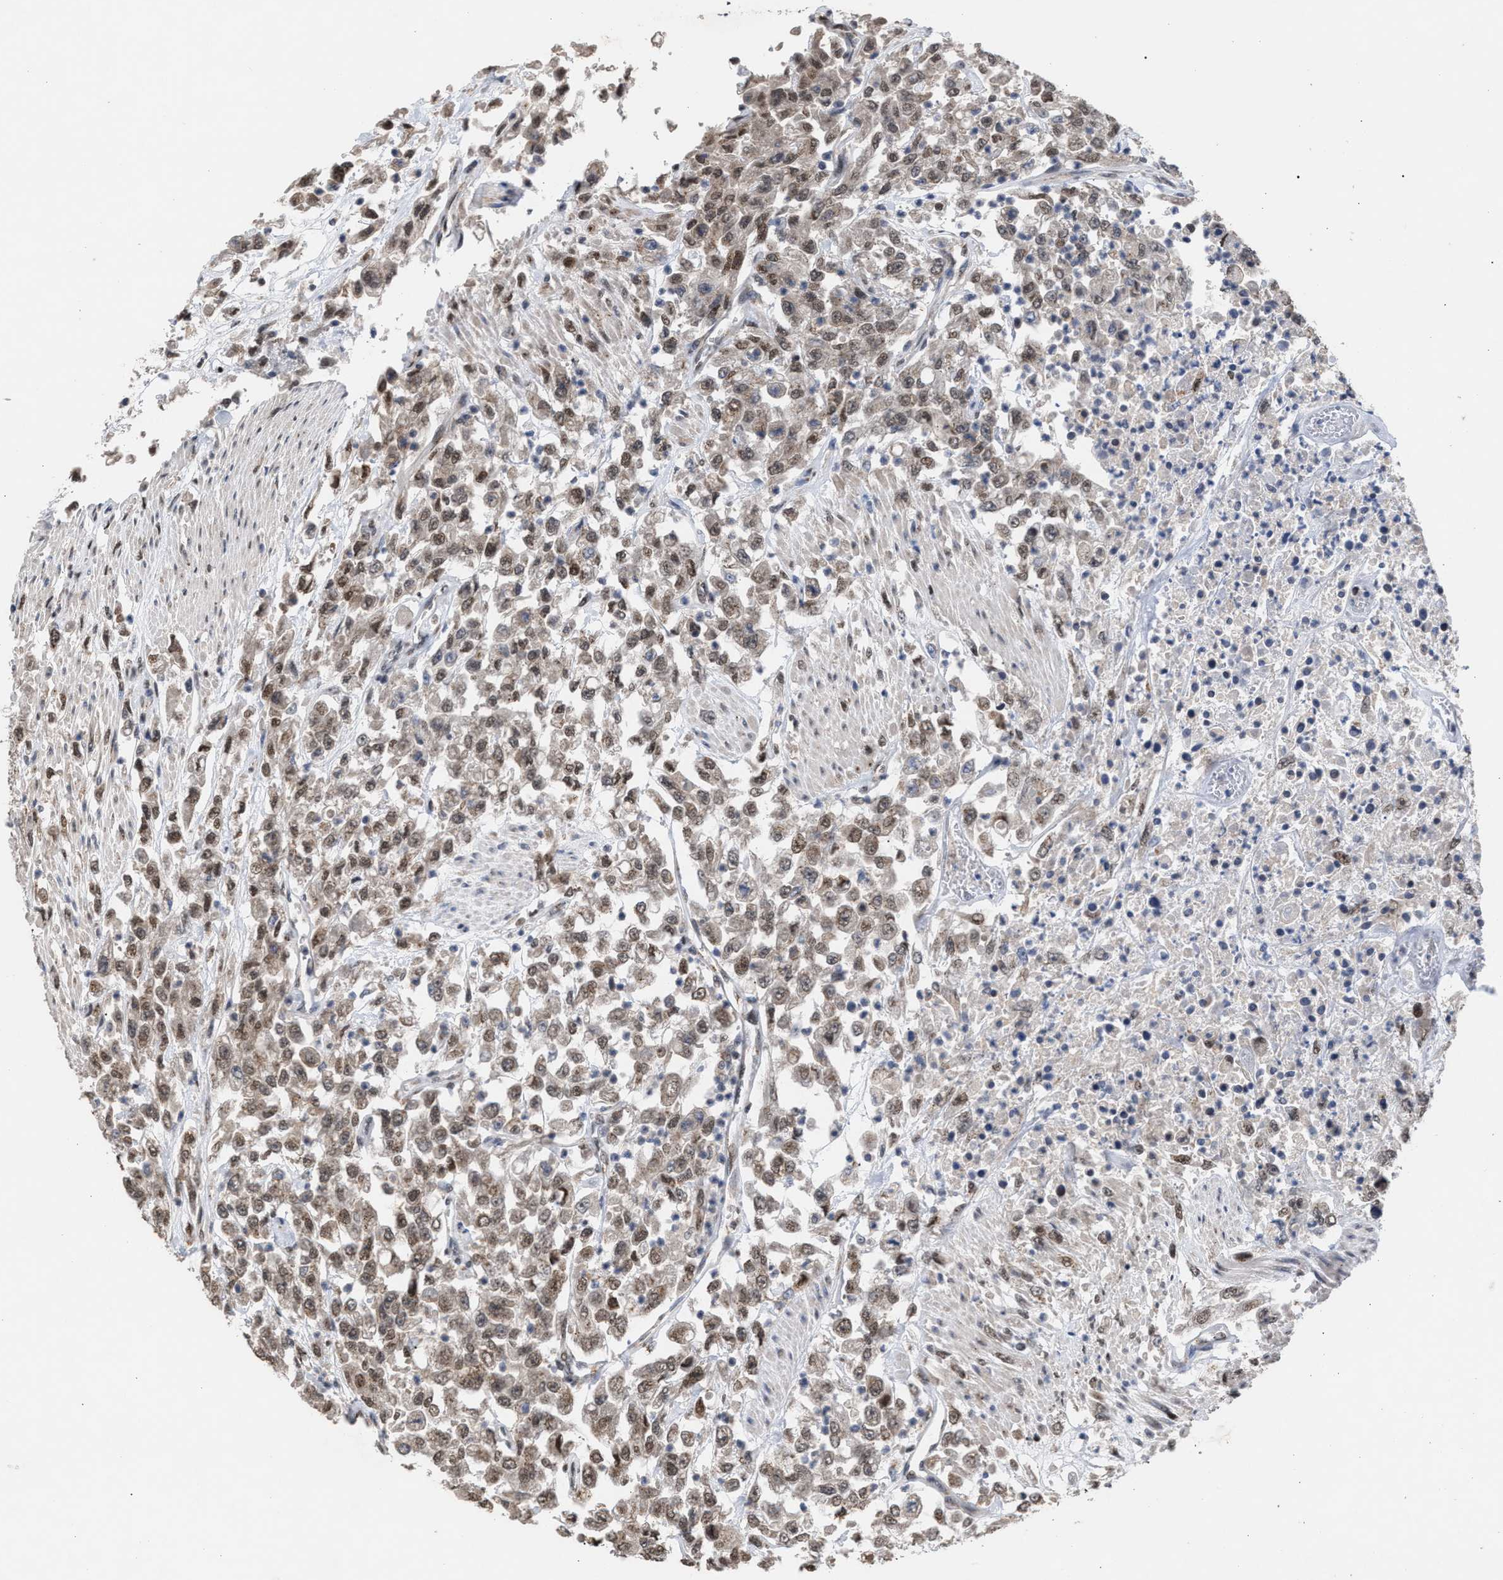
{"staining": {"intensity": "weak", "quantity": "25%-75%", "location": "cytoplasmic/membranous,nuclear"}, "tissue": "urothelial cancer", "cell_type": "Tumor cells", "image_type": "cancer", "snomed": [{"axis": "morphology", "description": "Urothelial carcinoma, High grade"}, {"axis": "topography", "description": "Urinary bladder"}], "caption": "Tumor cells display weak cytoplasmic/membranous and nuclear staining in about 25%-75% of cells in urothelial cancer. (DAB (3,3'-diaminobenzidine) IHC with brightfield microscopy, high magnification).", "gene": "MKNK2", "patient": {"sex": "male", "age": 46}}